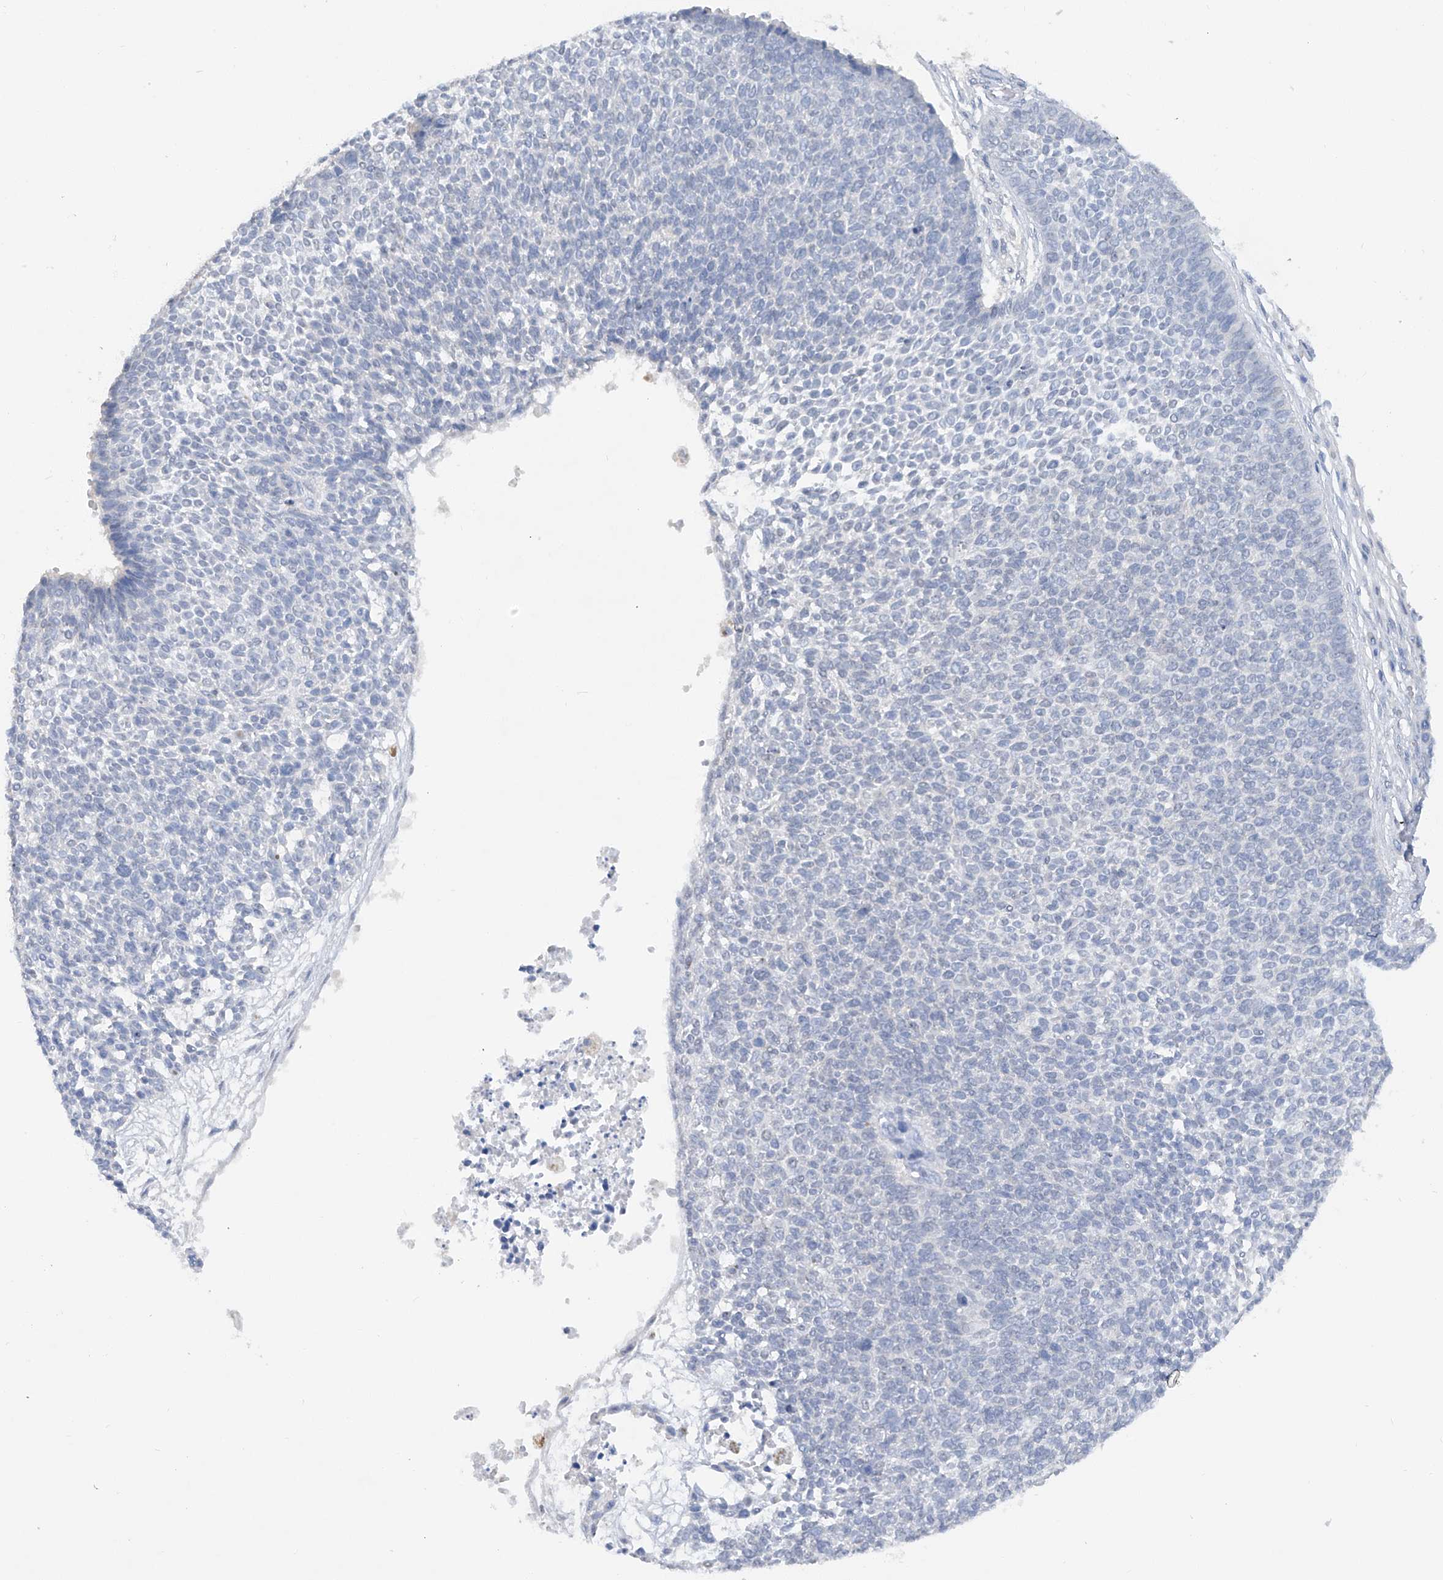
{"staining": {"intensity": "negative", "quantity": "none", "location": "none"}, "tissue": "skin cancer", "cell_type": "Tumor cells", "image_type": "cancer", "snomed": [{"axis": "morphology", "description": "Basal cell carcinoma"}, {"axis": "topography", "description": "Skin"}], "caption": "IHC of human skin cancer (basal cell carcinoma) exhibits no staining in tumor cells.", "gene": "HAS3", "patient": {"sex": "female", "age": 84}}